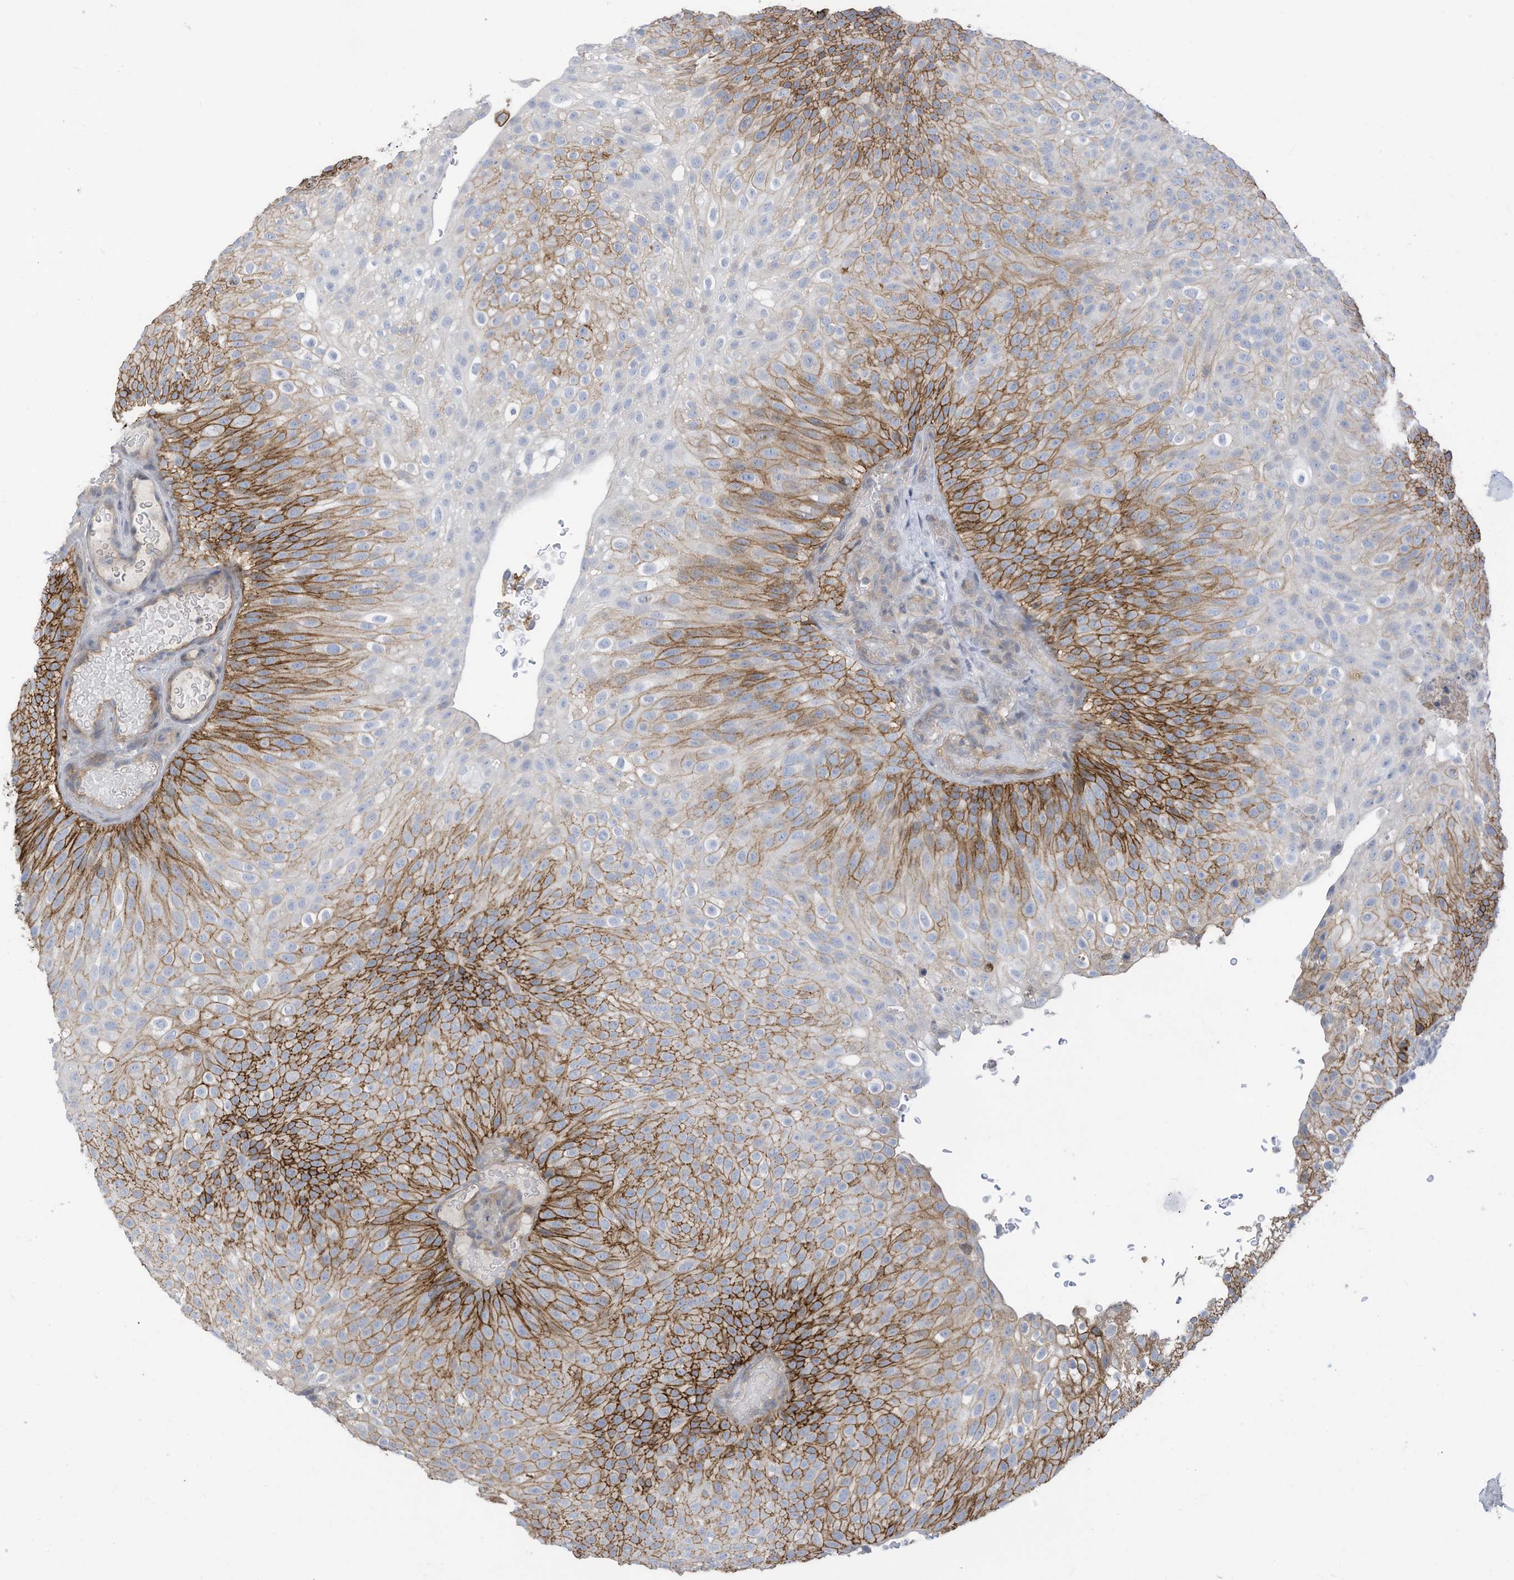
{"staining": {"intensity": "strong", "quantity": "25%-75%", "location": "cytoplasmic/membranous"}, "tissue": "urothelial cancer", "cell_type": "Tumor cells", "image_type": "cancer", "snomed": [{"axis": "morphology", "description": "Urothelial carcinoma, Low grade"}, {"axis": "topography", "description": "Urinary bladder"}], "caption": "Protein expression analysis of low-grade urothelial carcinoma shows strong cytoplasmic/membranous expression in about 25%-75% of tumor cells.", "gene": "SLC1A5", "patient": {"sex": "male", "age": 78}}